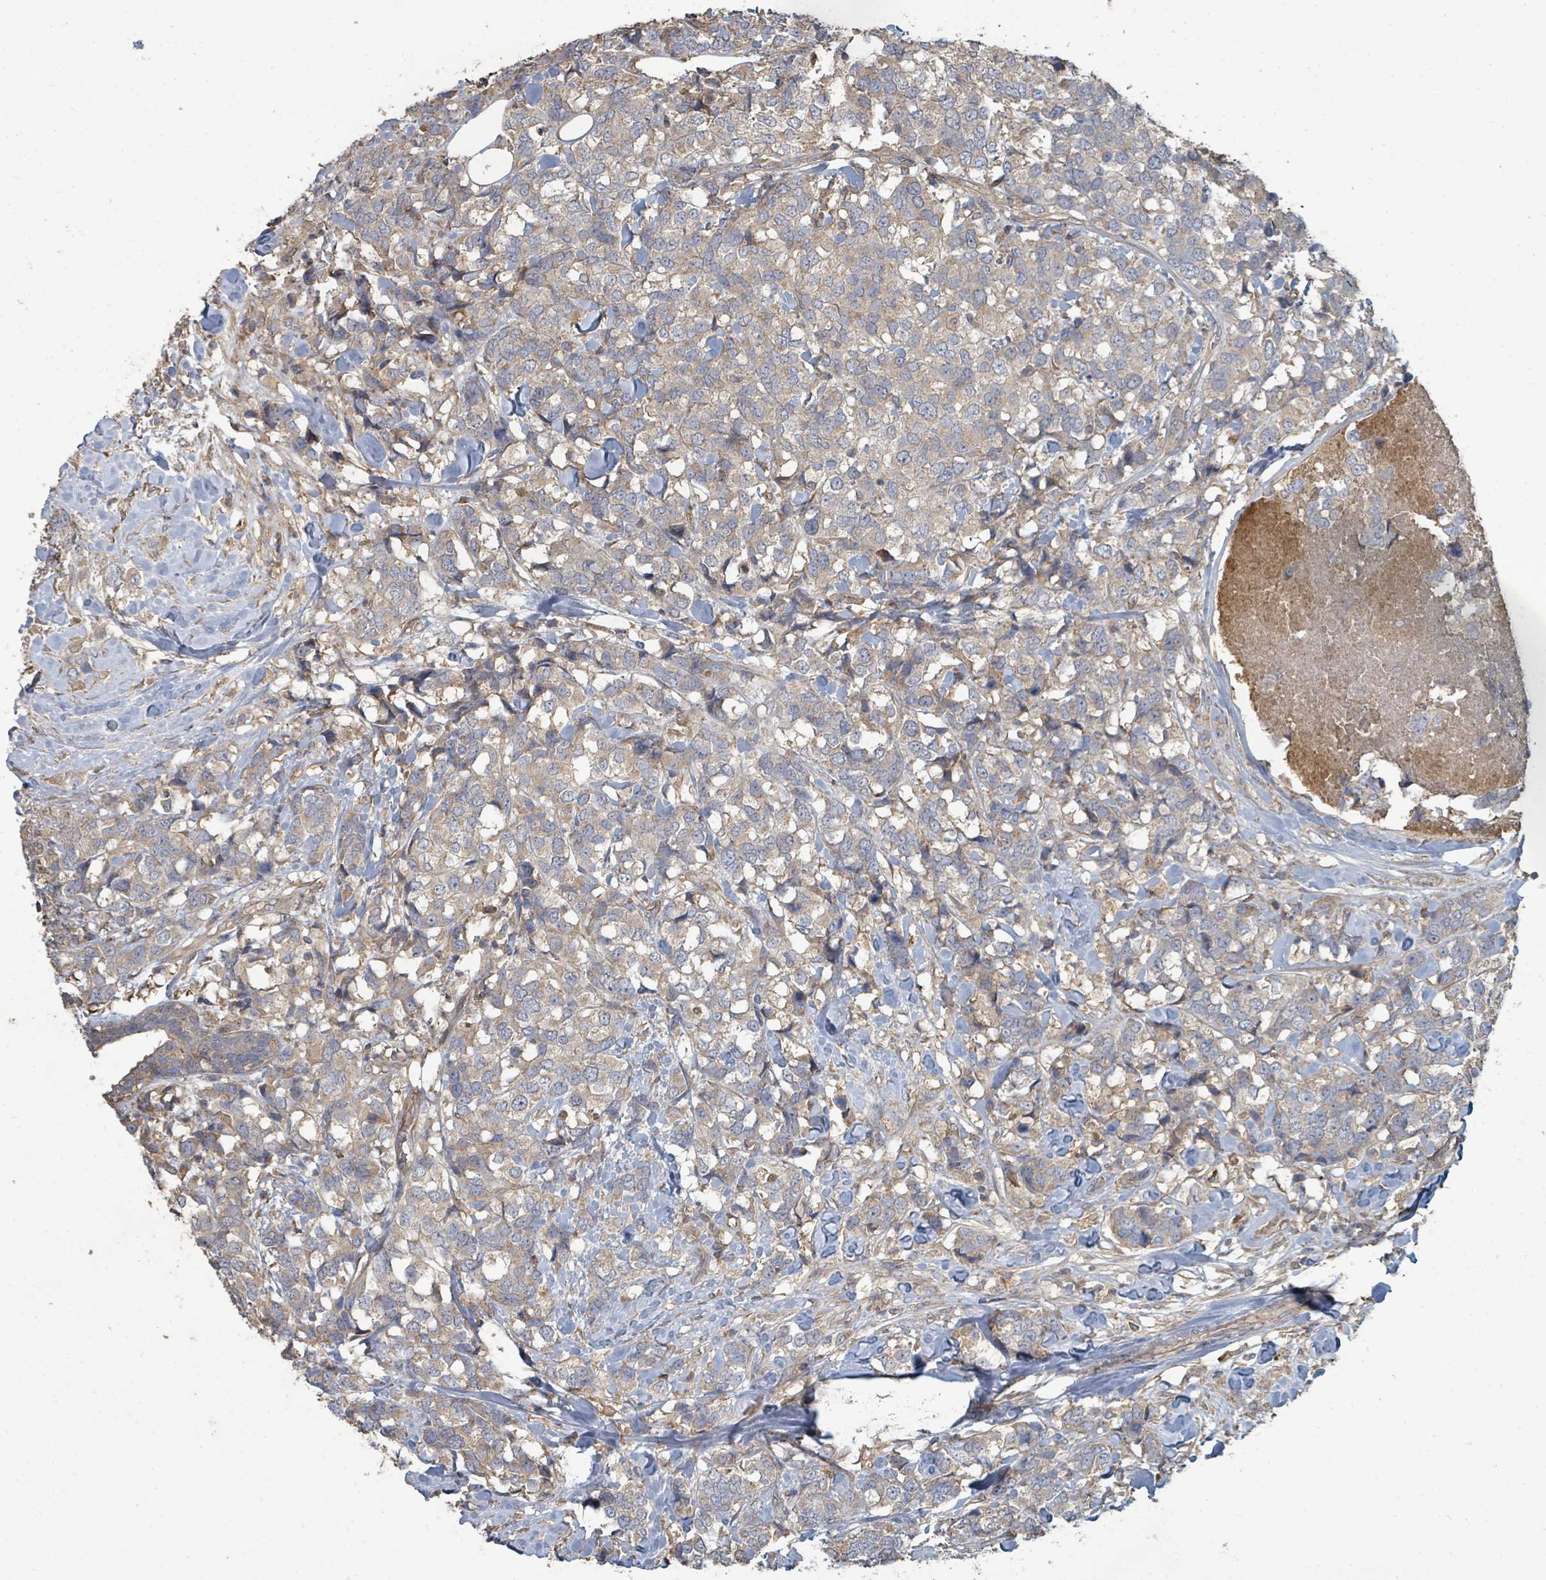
{"staining": {"intensity": "weak", "quantity": ">75%", "location": "cytoplasmic/membranous"}, "tissue": "breast cancer", "cell_type": "Tumor cells", "image_type": "cancer", "snomed": [{"axis": "morphology", "description": "Lobular carcinoma"}, {"axis": "topography", "description": "Breast"}], "caption": "Weak cytoplasmic/membranous protein positivity is identified in approximately >75% of tumor cells in breast cancer (lobular carcinoma).", "gene": "WDFY1", "patient": {"sex": "female", "age": 59}}